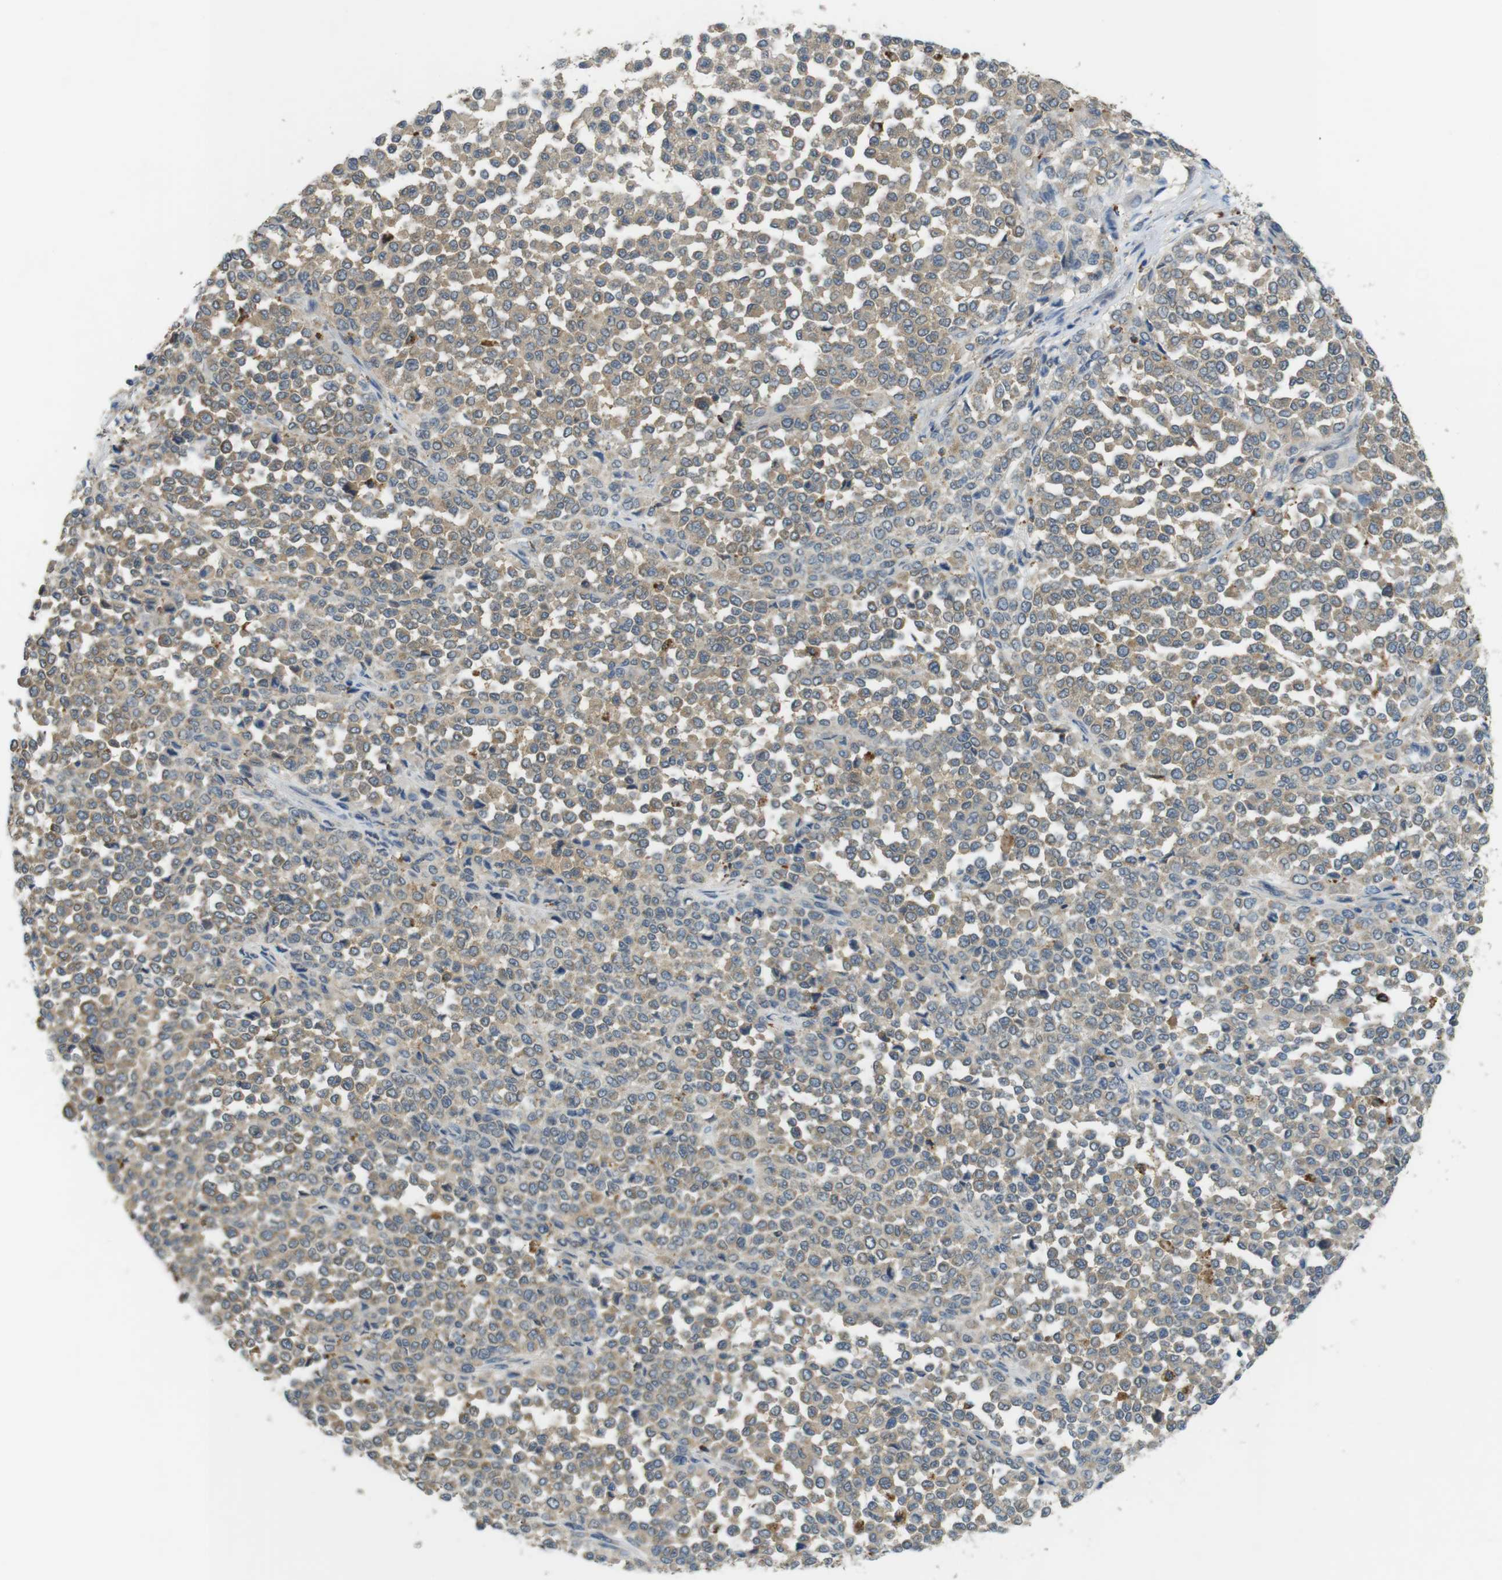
{"staining": {"intensity": "weak", "quantity": ">75%", "location": "cytoplasmic/membranous"}, "tissue": "melanoma", "cell_type": "Tumor cells", "image_type": "cancer", "snomed": [{"axis": "morphology", "description": "Malignant melanoma, Metastatic site"}, {"axis": "topography", "description": "Pancreas"}], "caption": "DAB immunohistochemical staining of malignant melanoma (metastatic site) reveals weak cytoplasmic/membranous protein positivity in approximately >75% of tumor cells.", "gene": "BRI3BP", "patient": {"sex": "female", "age": 30}}